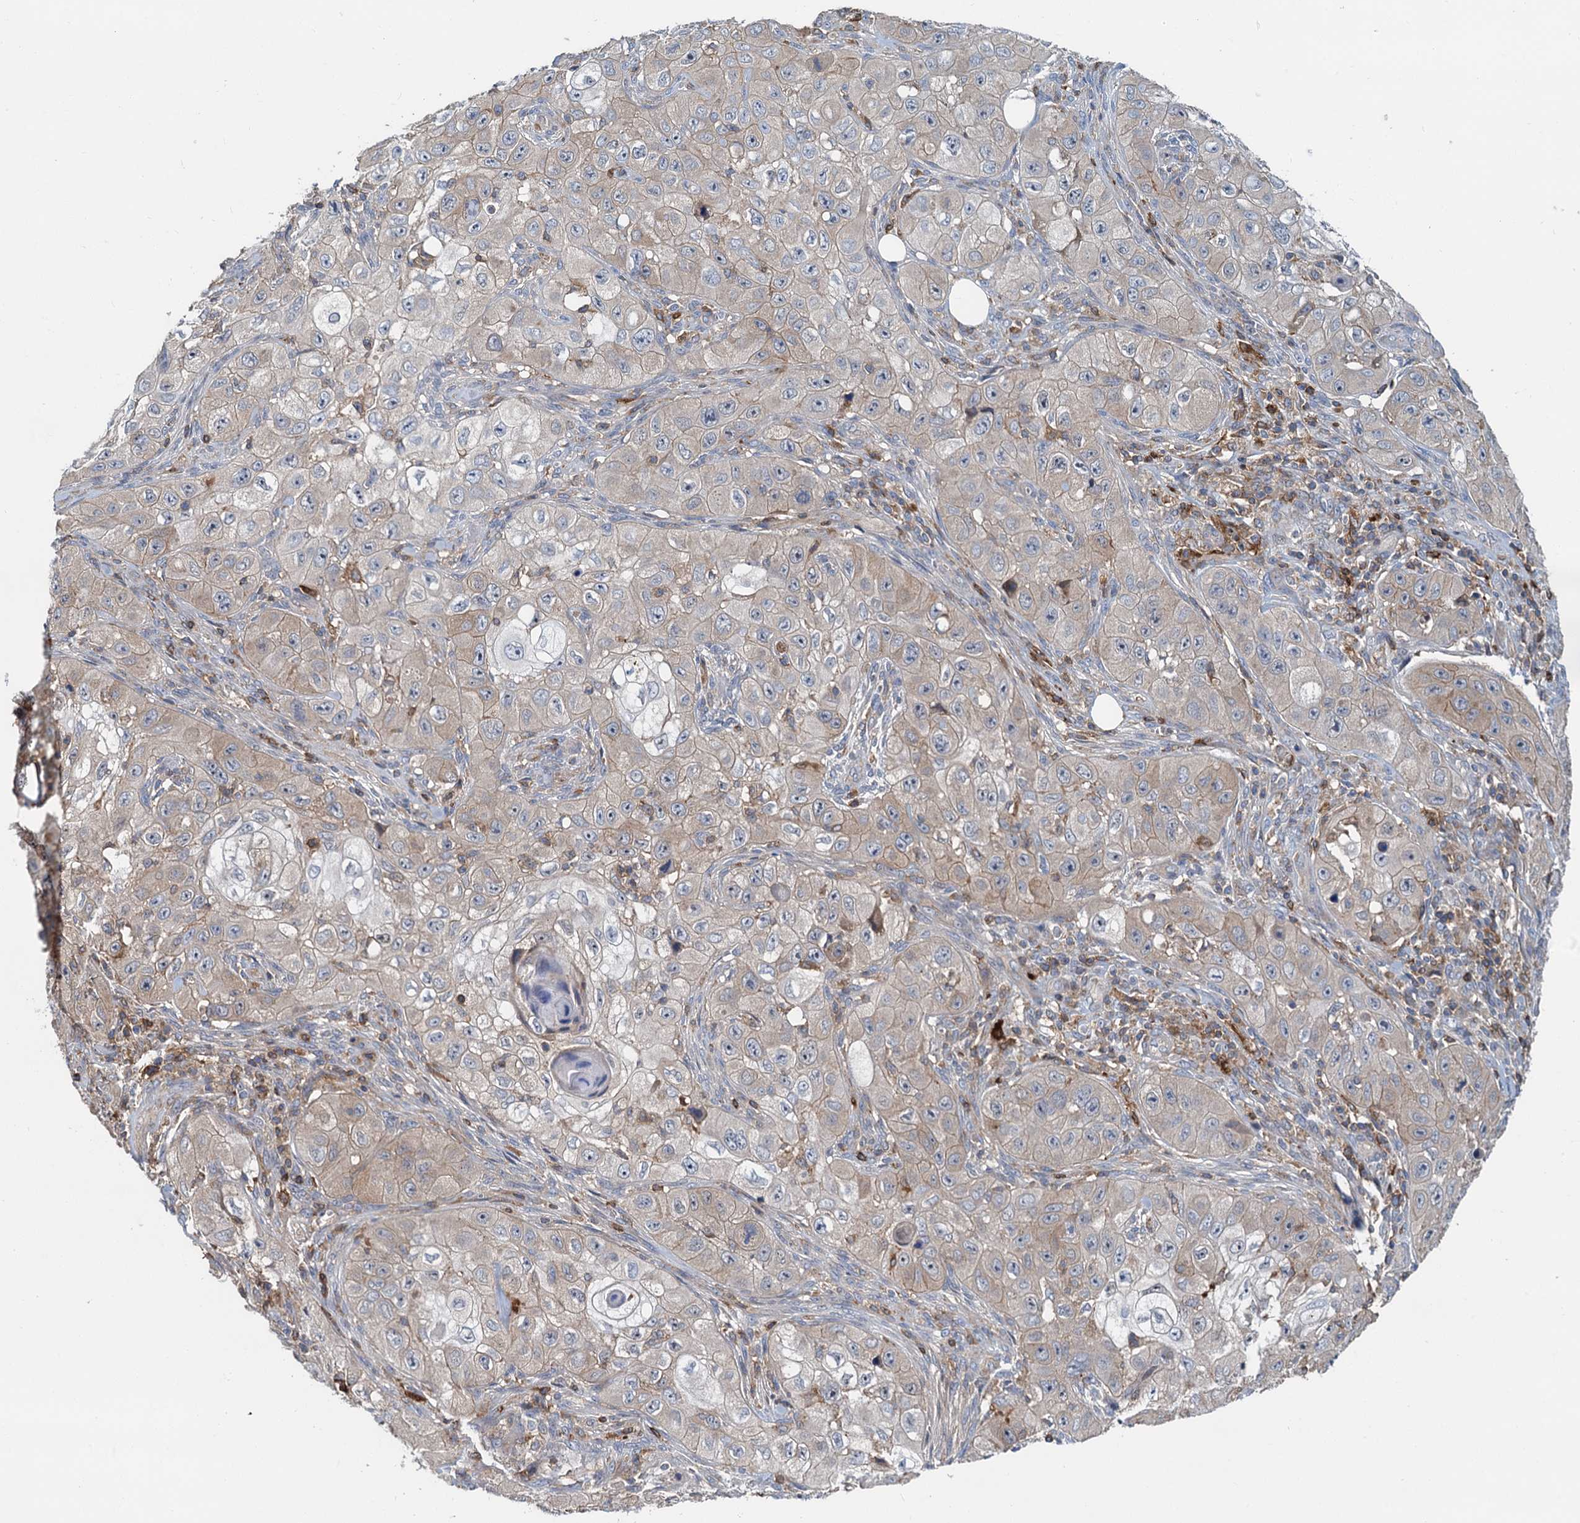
{"staining": {"intensity": "weak", "quantity": "25%-75%", "location": "cytoplasmic/membranous"}, "tissue": "skin cancer", "cell_type": "Tumor cells", "image_type": "cancer", "snomed": [{"axis": "morphology", "description": "Squamous cell carcinoma, NOS"}, {"axis": "topography", "description": "Skin"}, {"axis": "topography", "description": "Subcutis"}], "caption": "The micrograph reveals immunohistochemical staining of skin squamous cell carcinoma. There is weak cytoplasmic/membranous expression is seen in about 25%-75% of tumor cells. The staining was performed using DAB (3,3'-diaminobenzidine), with brown indicating positive protein expression. Nuclei are stained blue with hematoxylin.", "gene": "LNX2", "patient": {"sex": "male", "age": 73}}